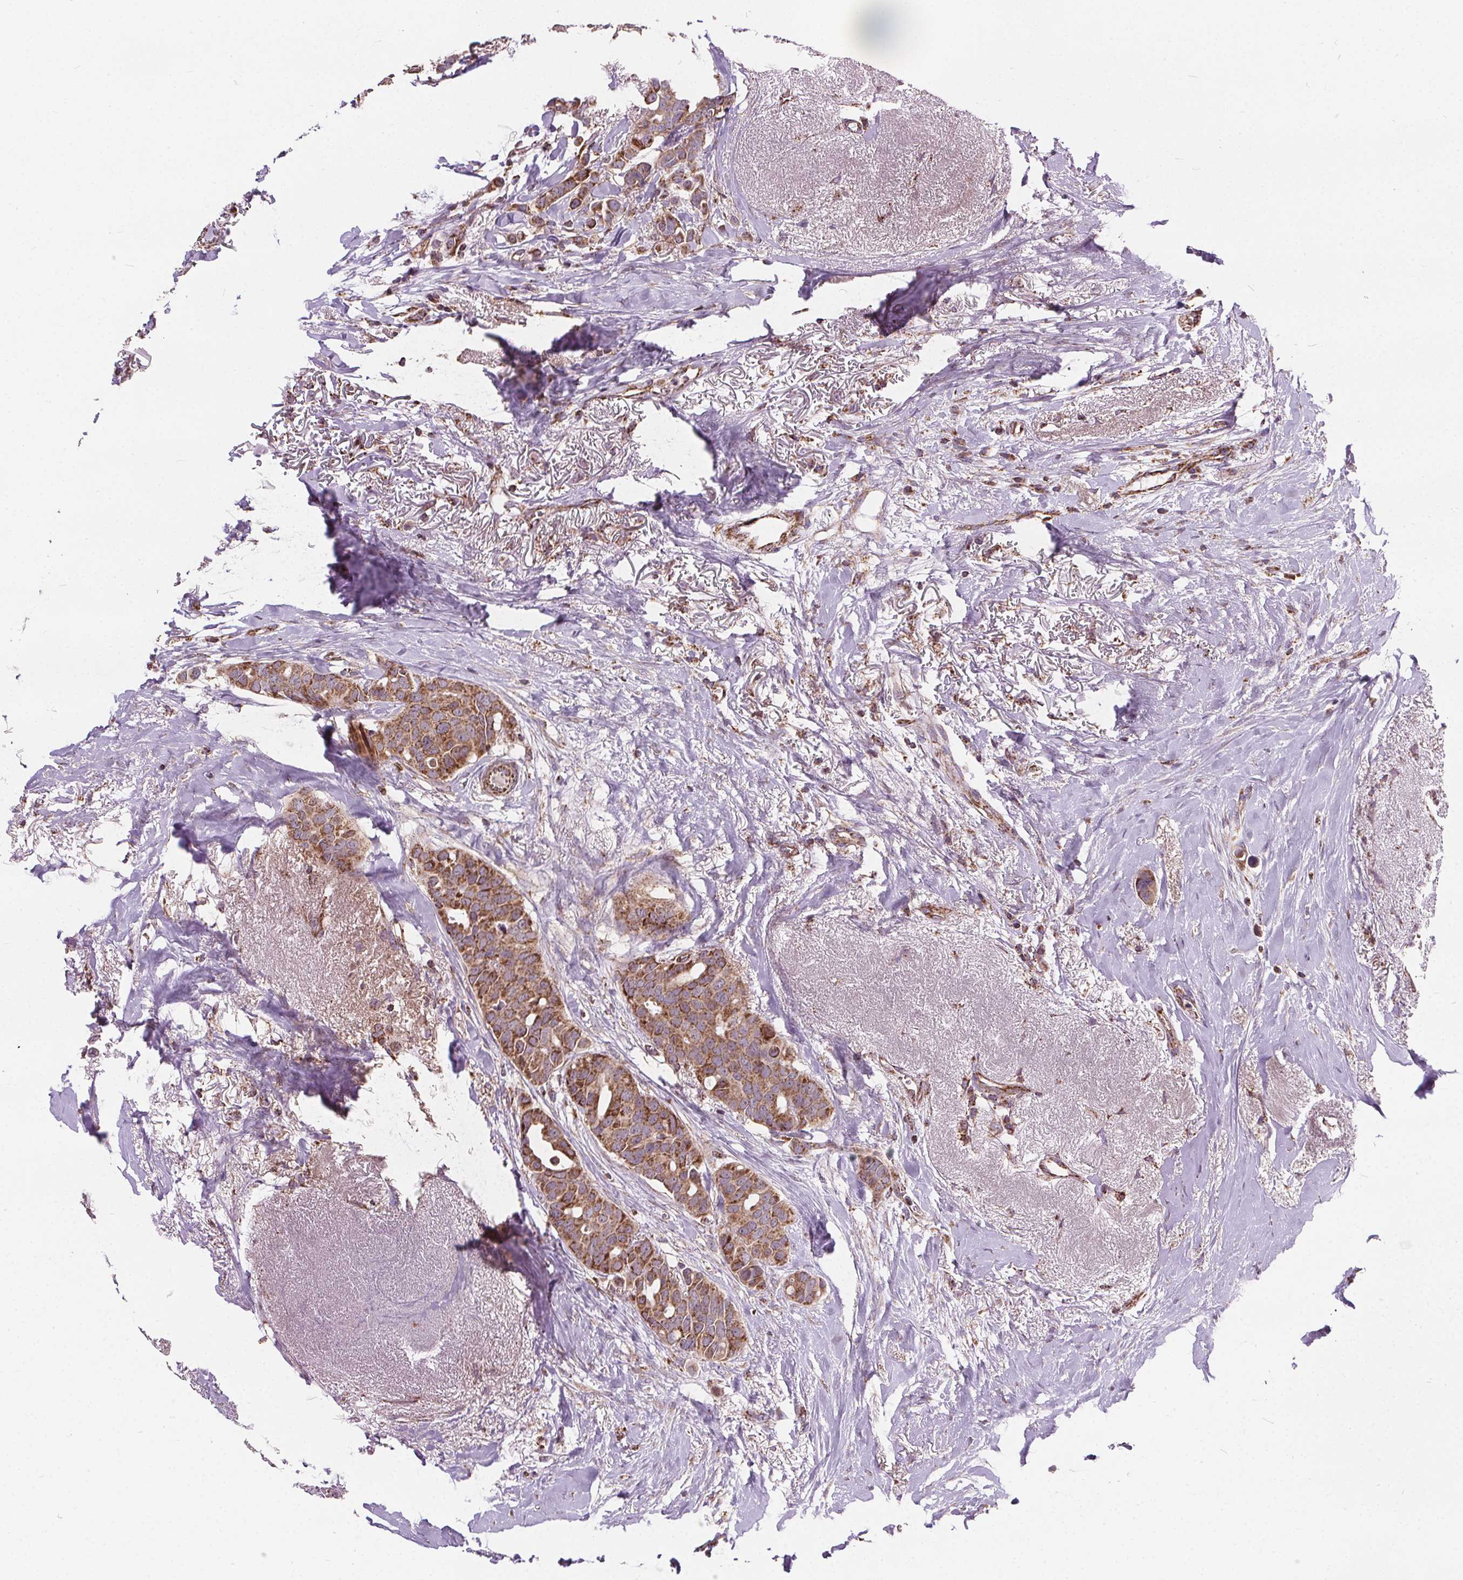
{"staining": {"intensity": "moderate", "quantity": ">75%", "location": "cytoplasmic/membranous"}, "tissue": "breast cancer", "cell_type": "Tumor cells", "image_type": "cancer", "snomed": [{"axis": "morphology", "description": "Duct carcinoma"}, {"axis": "topography", "description": "Breast"}], "caption": "A brown stain highlights moderate cytoplasmic/membranous positivity of a protein in human breast cancer tumor cells.", "gene": "GOLT1B", "patient": {"sex": "female", "age": 54}}